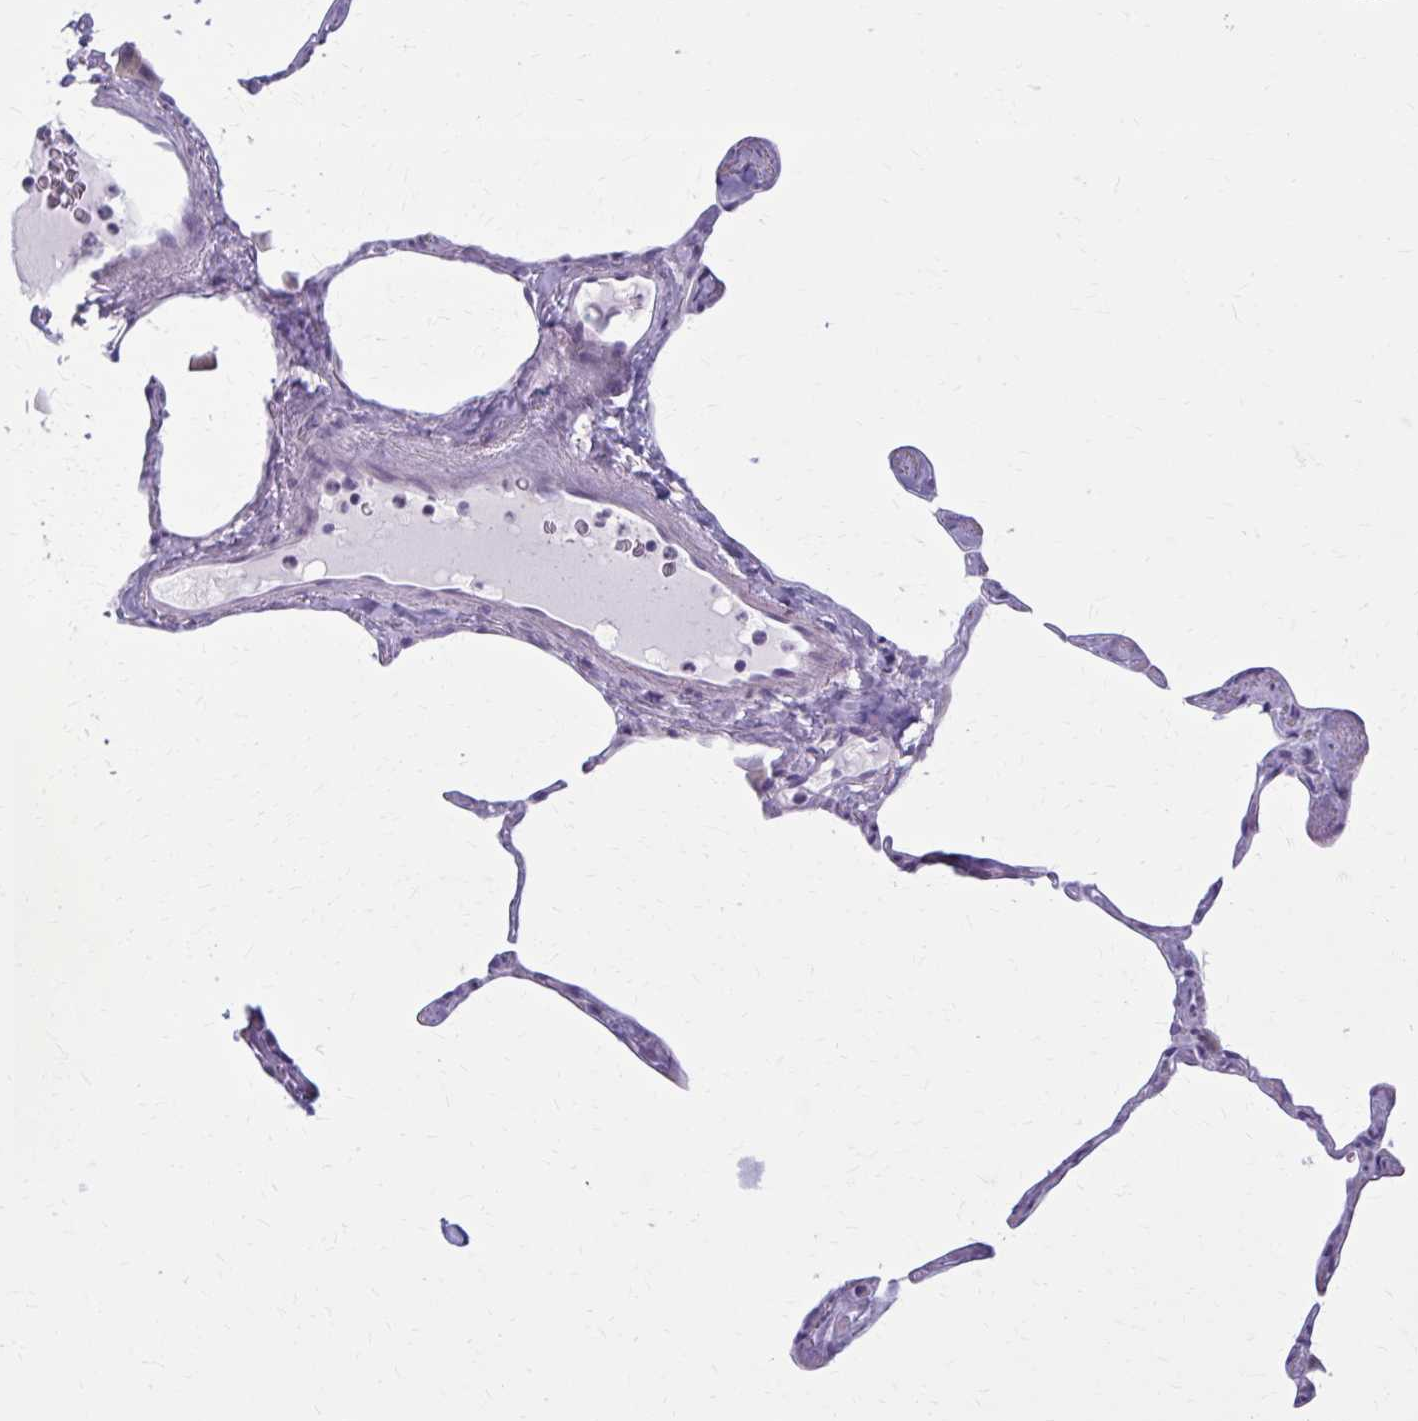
{"staining": {"intensity": "negative", "quantity": "none", "location": "none"}, "tissue": "lung", "cell_type": "Alveolar cells", "image_type": "normal", "snomed": [{"axis": "morphology", "description": "Normal tissue, NOS"}, {"axis": "topography", "description": "Lung"}], "caption": "Immunohistochemistry of unremarkable lung exhibits no expression in alveolar cells.", "gene": "CASQ2", "patient": {"sex": "male", "age": 65}}